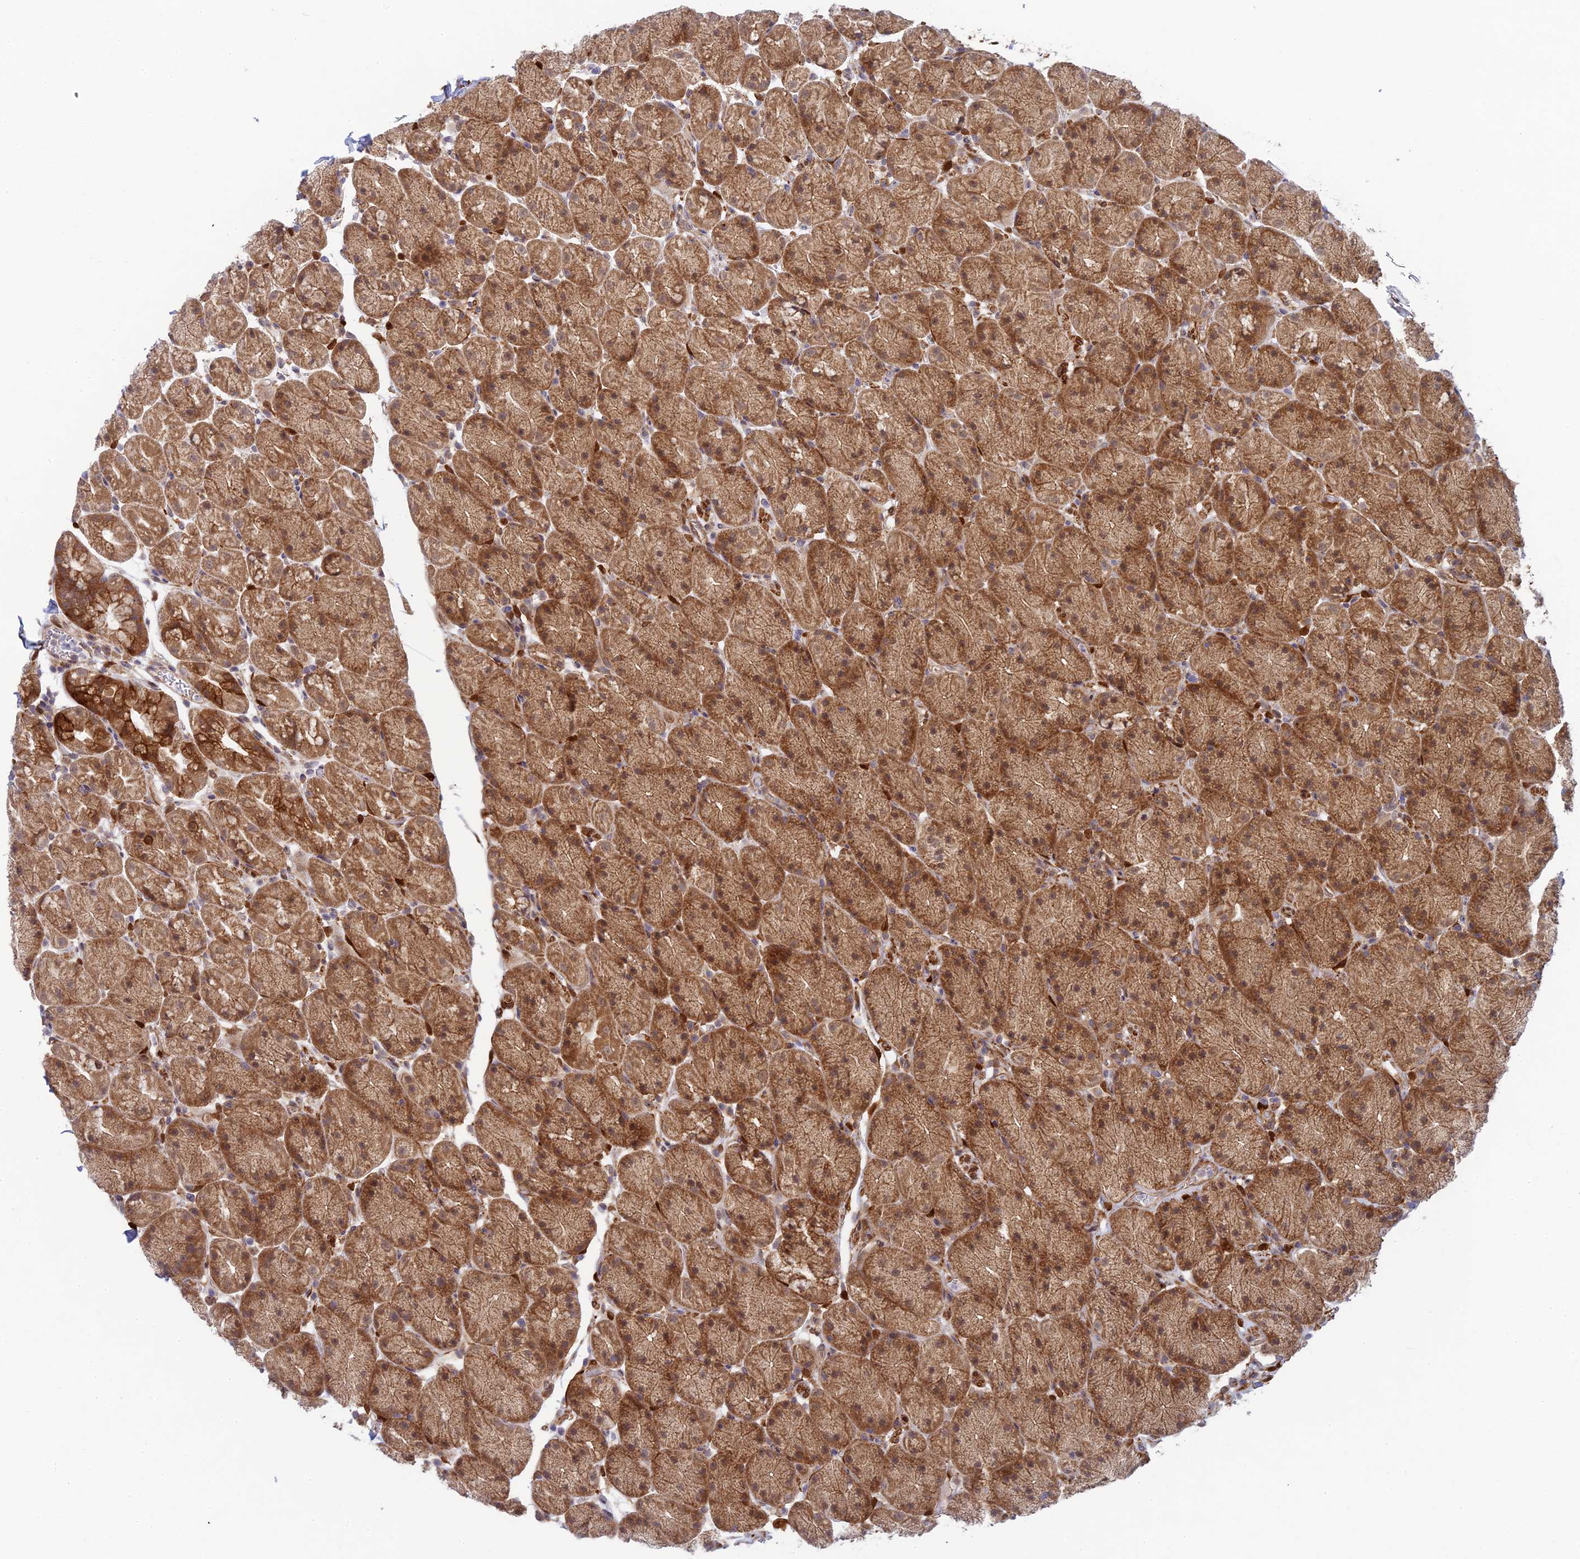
{"staining": {"intensity": "strong", "quantity": ">75%", "location": "cytoplasmic/membranous,nuclear"}, "tissue": "stomach", "cell_type": "Glandular cells", "image_type": "normal", "snomed": [{"axis": "morphology", "description": "Normal tissue, NOS"}, {"axis": "topography", "description": "Stomach, upper"}, {"axis": "topography", "description": "Stomach, lower"}], "caption": "Normal stomach was stained to show a protein in brown. There is high levels of strong cytoplasmic/membranous,nuclear expression in approximately >75% of glandular cells.", "gene": "INCA1", "patient": {"sex": "male", "age": 67}}